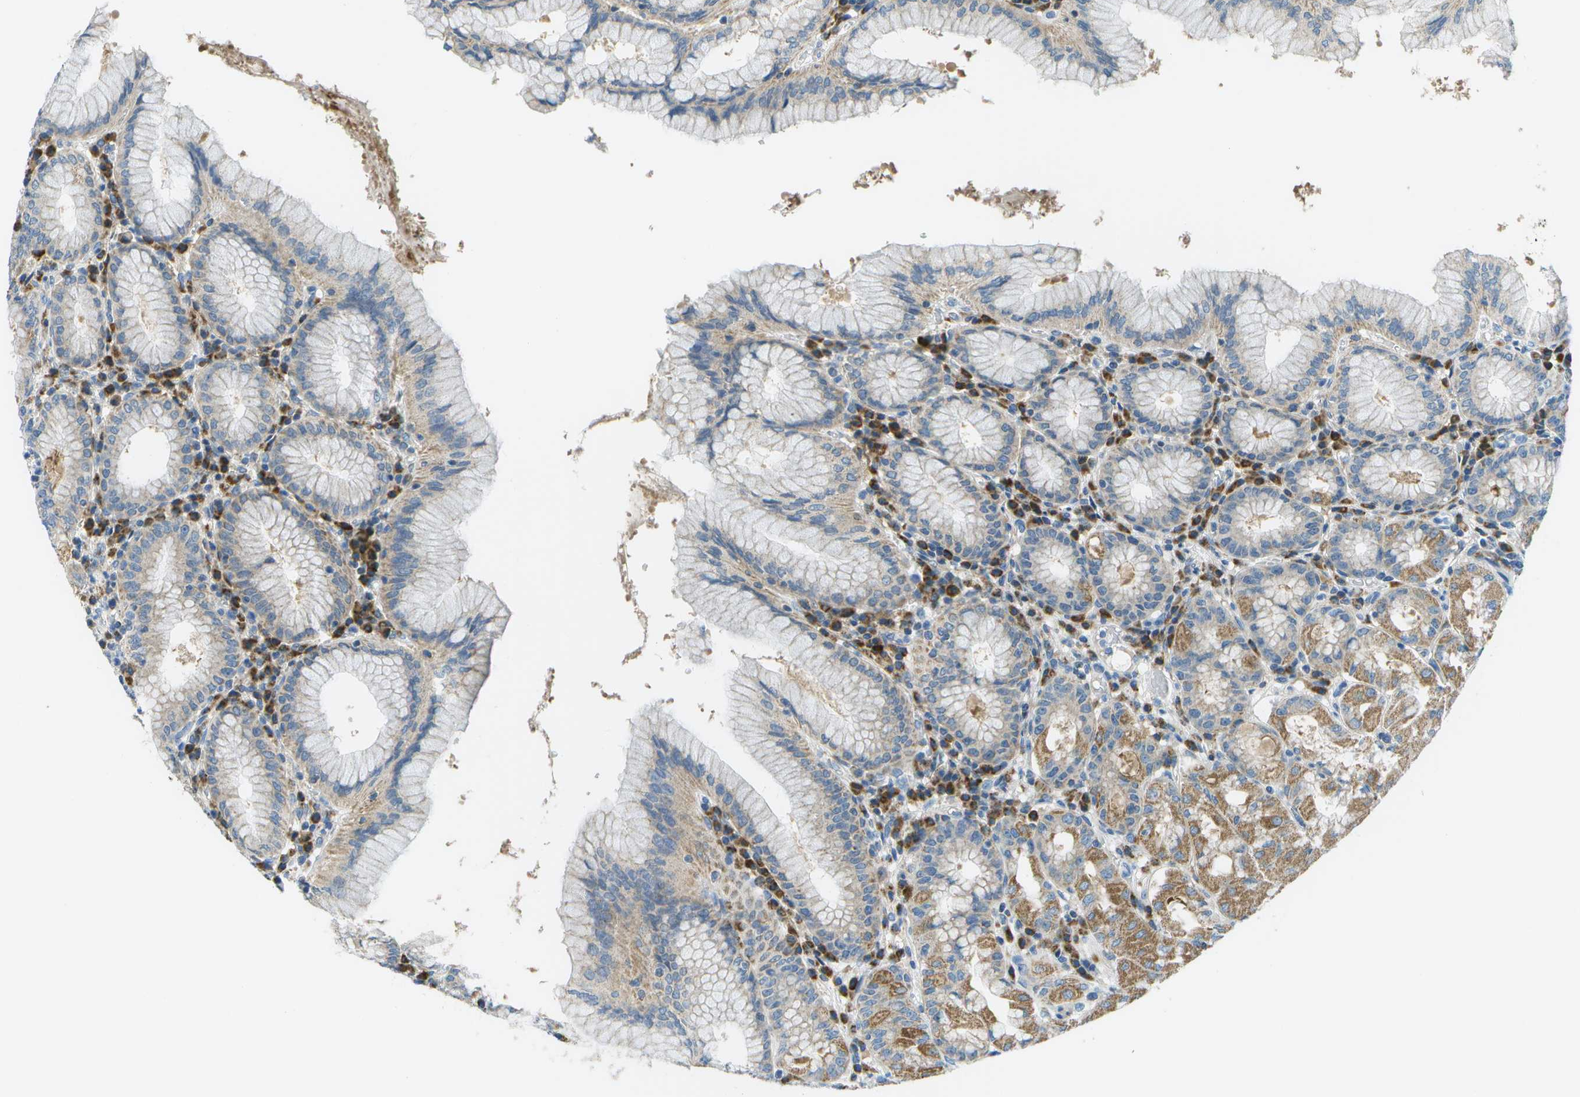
{"staining": {"intensity": "moderate", "quantity": "25%-75%", "location": "cytoplasmic/membranous"}, "tissue": "stomach", "cell_type": "Glandular cells", "image_type": "normal", "snomed": [{"axis": "morphology", "description": "Normal tissue, NOS"}, {"axis": "topography", "description": "Stomach"}, {"axis": "topography", "description": "Stomach, lower"}], "caption": "A high-resolution histopathology image shows immunohistochemistry staining of normal stomach, which exhibits moderate cytoplasmic/membranous positivity in about 25%-75% of glandular cells.", "gene": "PTGIS", "patient": {"sex": "female", "age": 56}}